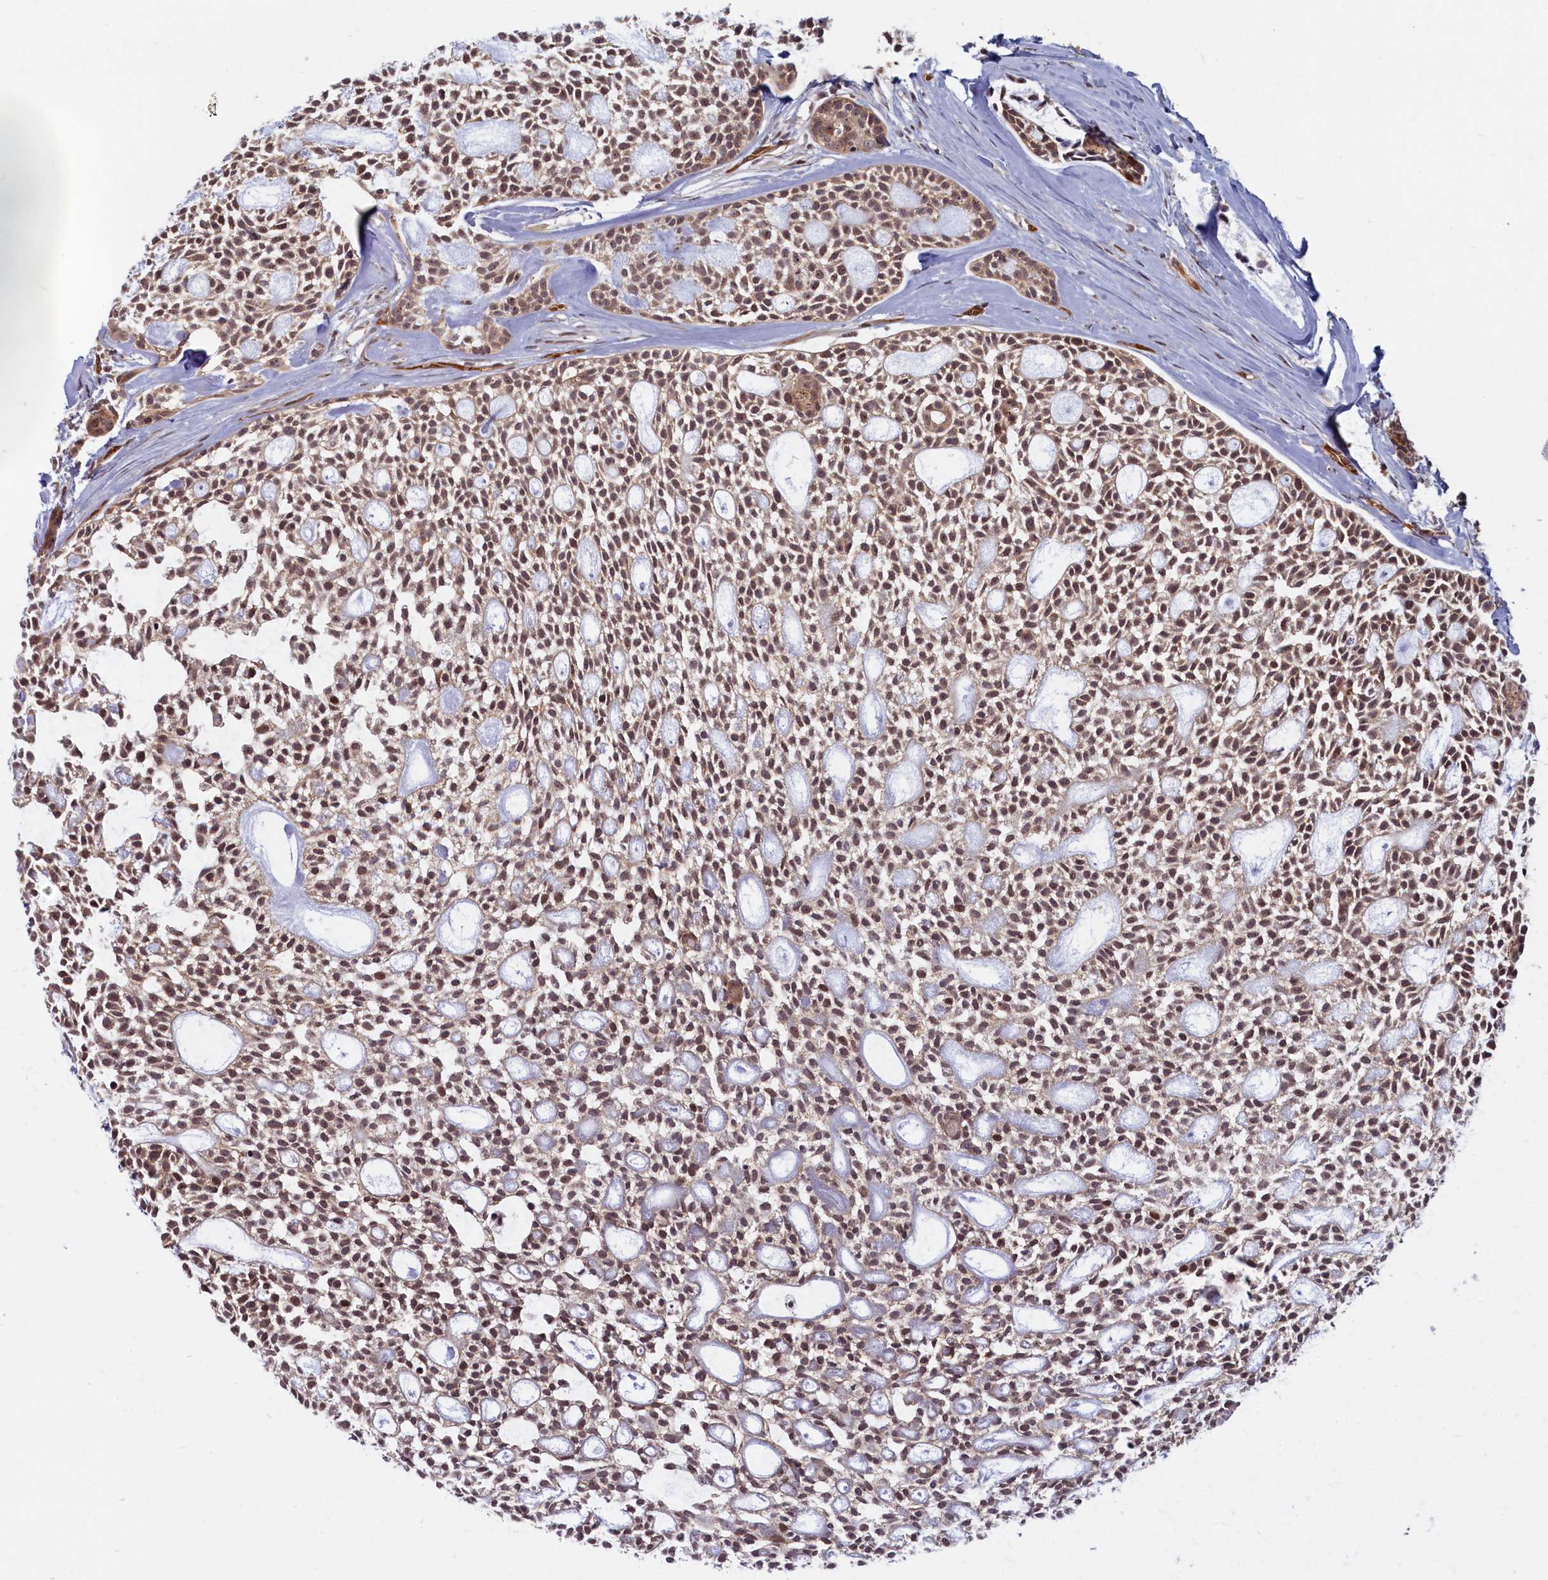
{"staining": {"intensity": "moderate", "quantity": ">75%", "location": "cytoplasmic/membranous,nuclear"}, "tissue": "head and neck cancer", "cell_type": "Tumor cells", "image_type": "cancer", "snomed": [{"axis": "morphology", "description": "Adenocarcinoma, NOS"}, {"axis": "topography", "description": "Subcutis"}, {"axis": "topography", "description": "Head-Neck"}], "caption": "IHC image of human head and neck adenocarcinoma stained for a protein (brown), which reveals medium levels of moderate cytoplasmic/membranous and nuclear staining in about >75% of tumor cells.", "gene": "SNRK", "patient": {"sex": "female", "age": 73}}